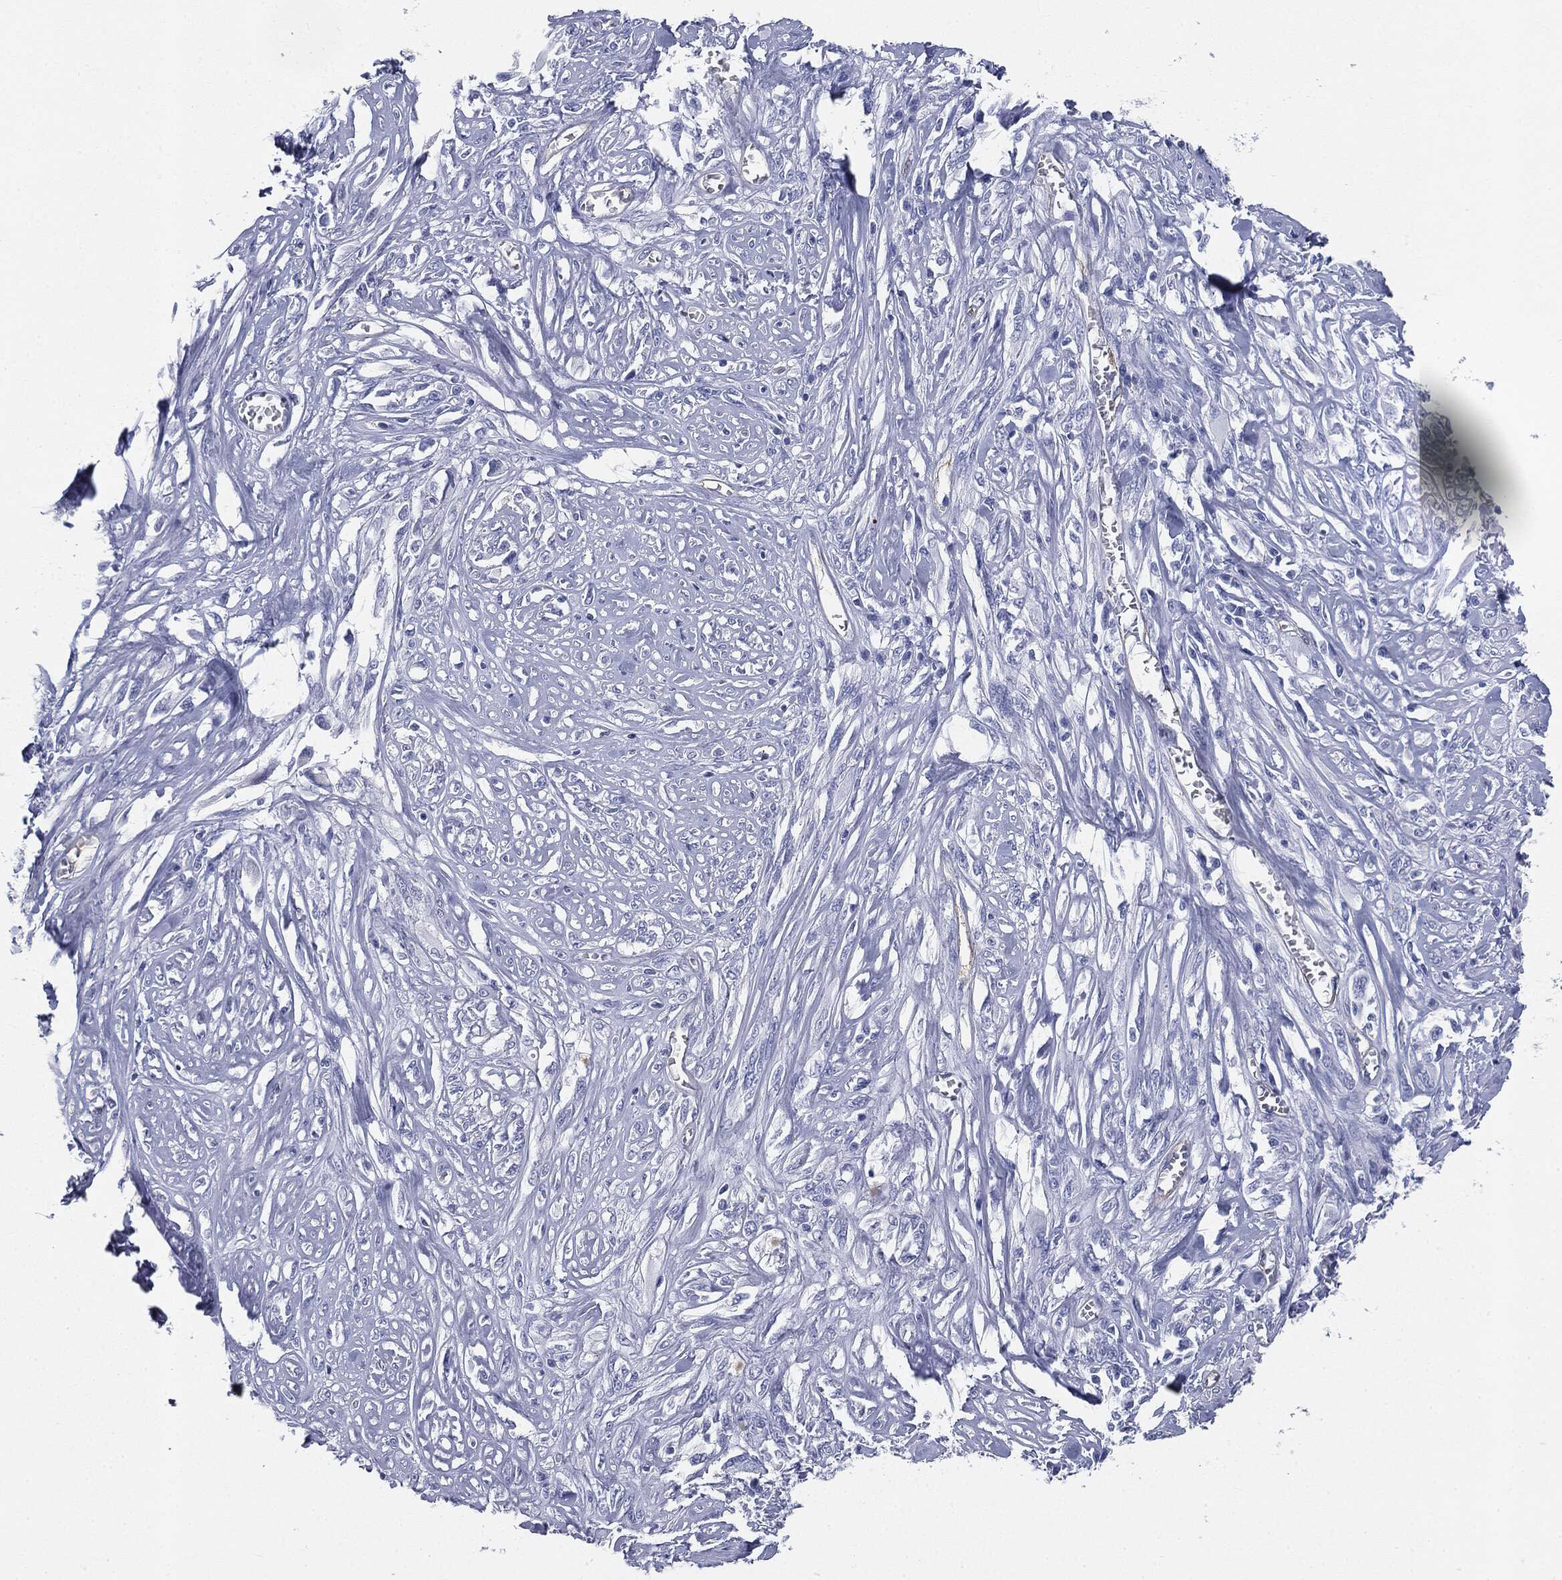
{"staining": {"intensity": "negative", "quantity": "none", "location": "none"}, "tissue": "melanoma", "cell_type": "Tumor cells", "image_type": "cancer", "snomed": [{"axis": "morphology", "description": "Malignant melanoma, NOS"}, {"axis": "topography", "description": "Skin"}], "caption": "Image shows no significant protein expression in tumor cells of malignant melanoma.", "gene": "MUC5AC", "patient": {"sex": "female", "age": 91}}